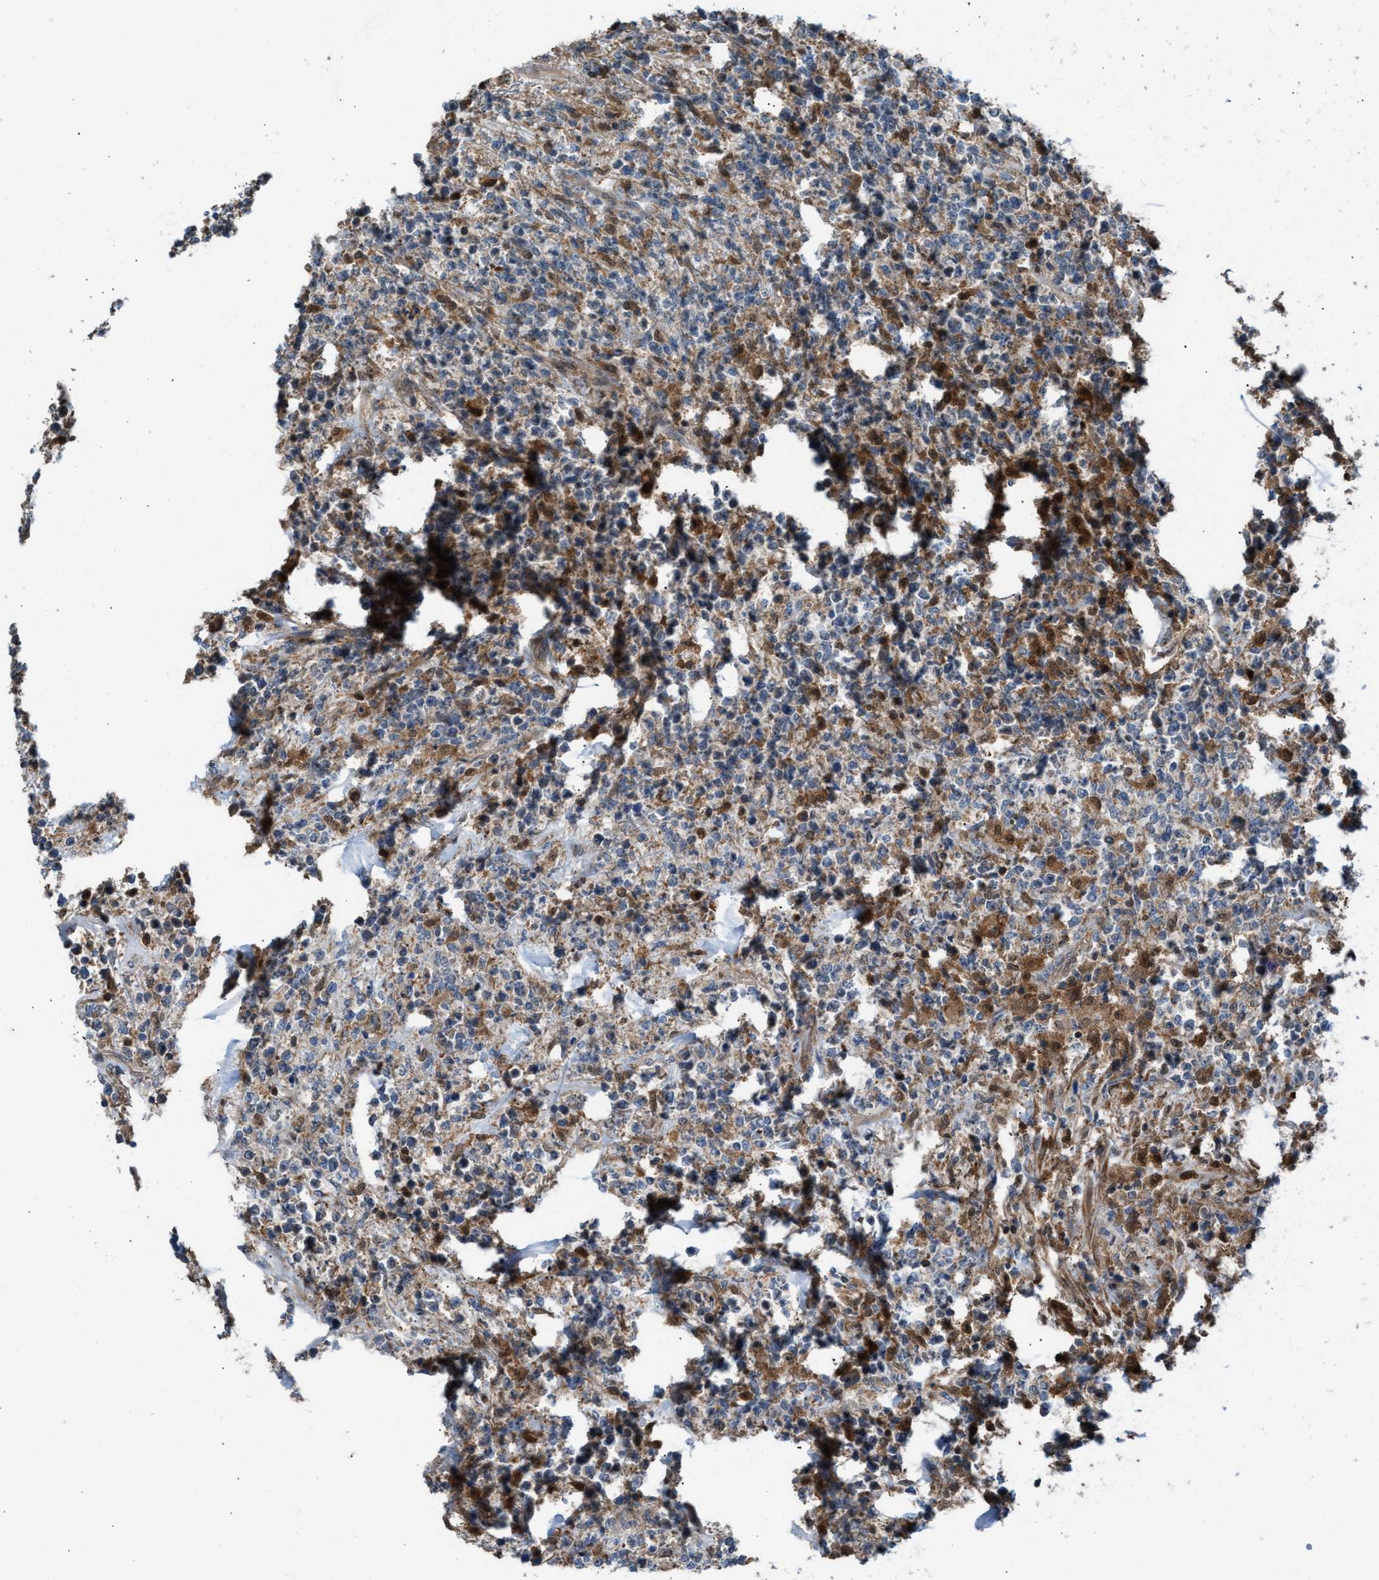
{"staining": {"intensity": "moderate", "quantity": "<25%", "location": "cytoplasmic/membranous"}, "tissue": "lymphoma", "cell_type": "Tumor cells", "image_type": "cancer", "snomed": [{"axis": "morphology", "description": "Malignant lymphoma, non-Hodgkin's type, High grade"}, {"axis": "topography", "description": "Soft tissue"}], "caption": "Lymphoma stained with immunohistochemistry (IHC) demonstrates moderate cytoplasmic/membranous positivity in approximately <25% of tumor cells. The staining is performed using DAB (3,3'-diaminobenzidine) brown chromogen to label protein expression. The nuclei are counter-stained blue using hematoxylin.", "gene": "TPK1", "patient": {"sex": "male", "age": 18}}